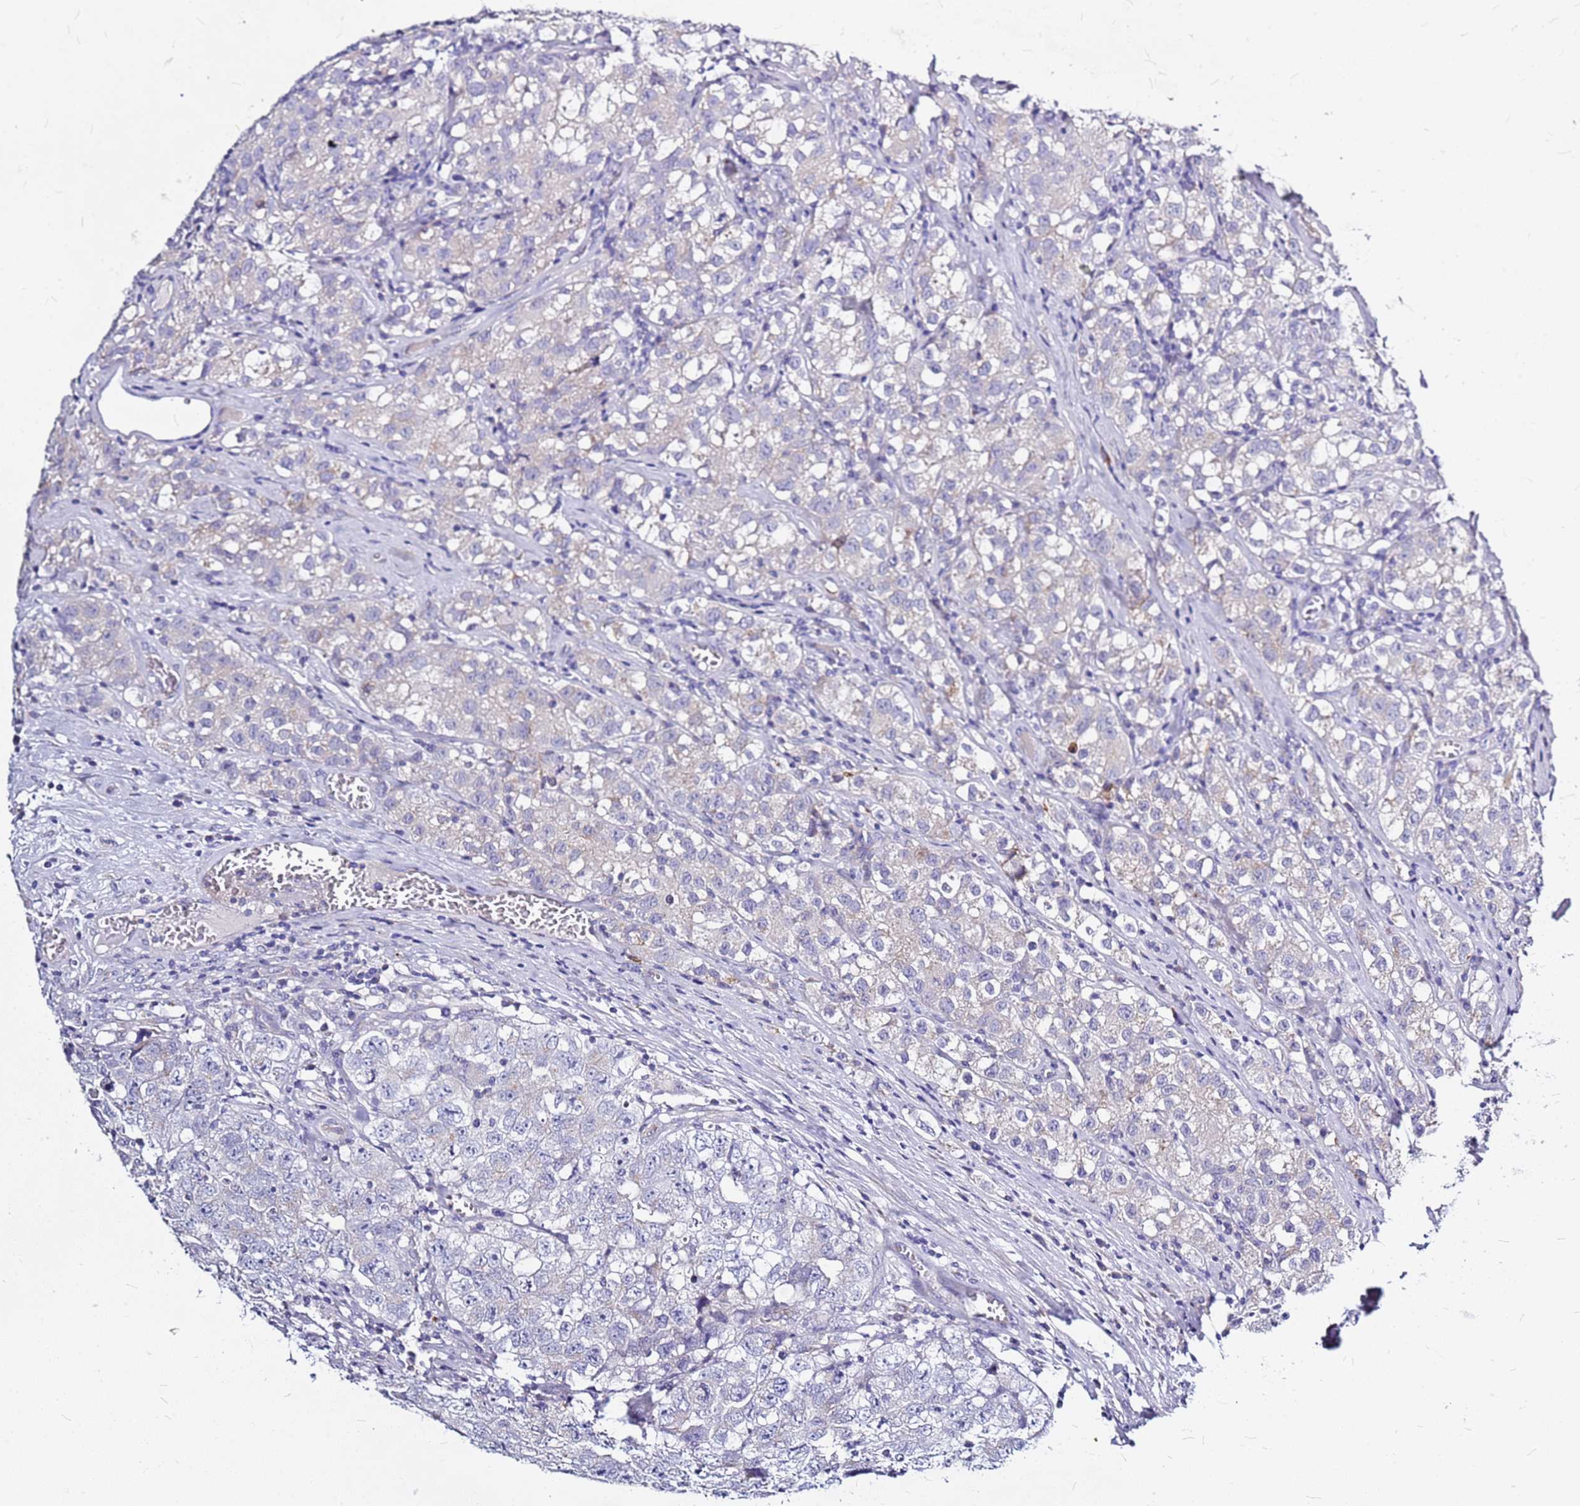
{"staining": {"intensity": "negative", "quantity": "none", "location": "none"}, "tissue": "testis cancer", "cell_type": "Tumor cells", "image_type": "cancer", "snomed": [{"axis": "morphology", "description": "Seminoma, NOS"}, {"axis": "morphology", "description": "Carcinoma, Embryonal, NOS"}, {"axis": "topography", "description": "Testis"}], "caption": "The image reveals no staining of tumor cells in testis embryonal carcinoma. (Brightfield microscopy of DAB IHC at high magnification).", "gene": "CASD1", "patient": {"sex": "male", "age": 43}}